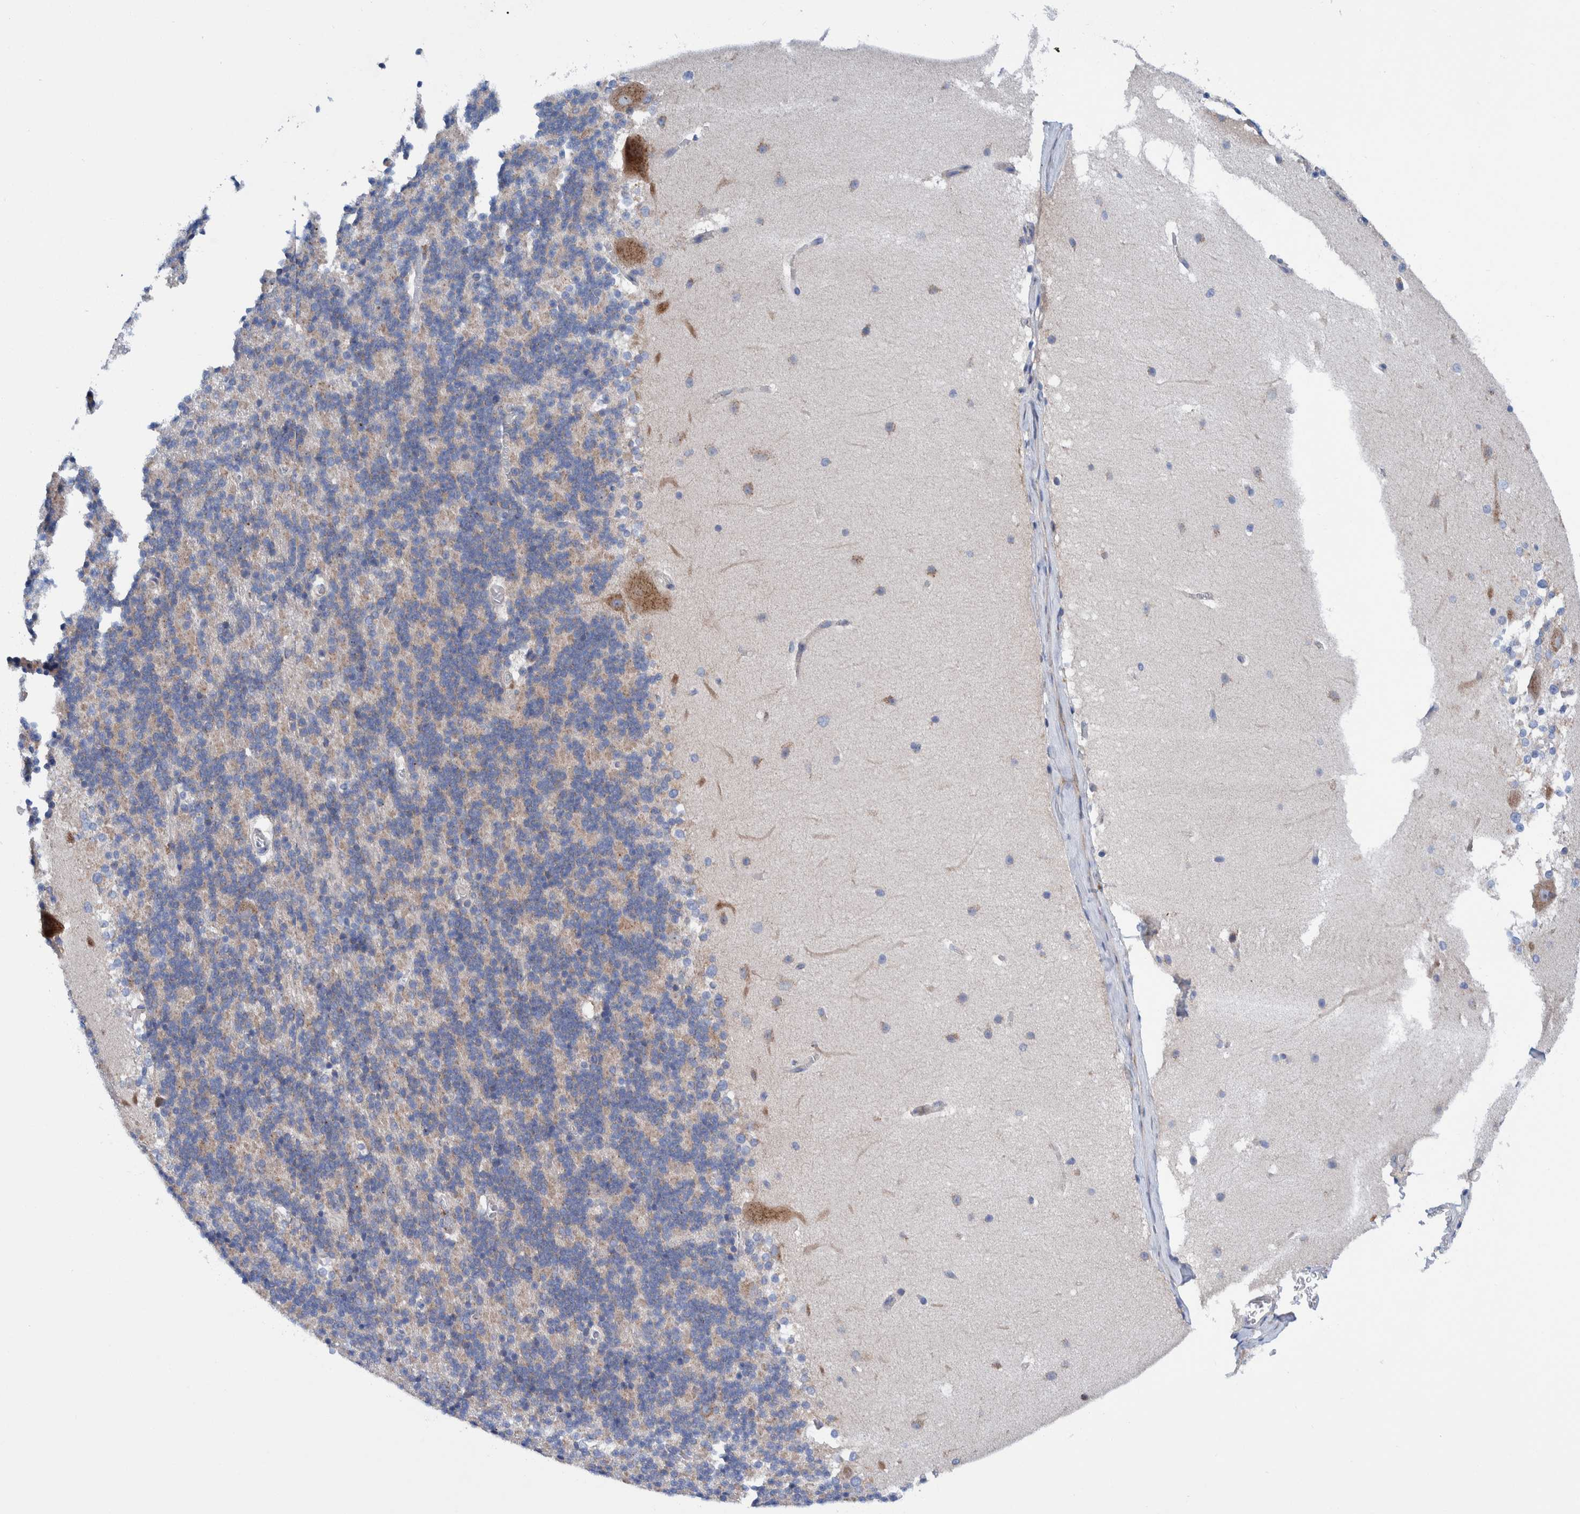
{"staining": {"intensity": "weak", "quantity": "<25%", "location": "cytoplasmic/membranous"}, "tissue": "cerebellum", "cell_type": "Cells in granular layer", "image_type": "normal", "snomed": [{"axis": "morphology", "description": "Normal tissue, NOS"}, {"axis": "topography", "description": "Cerebellum"}], "caption": "Immunohistochemistry image of benign cerebellum: human cerebellum stained with DAB (3,3'-diaminobenzidine) shows no significant protein expression in cells in granular layer.", "gene": "TRIM58", "patient": {"sex": "female", "age": 19}}